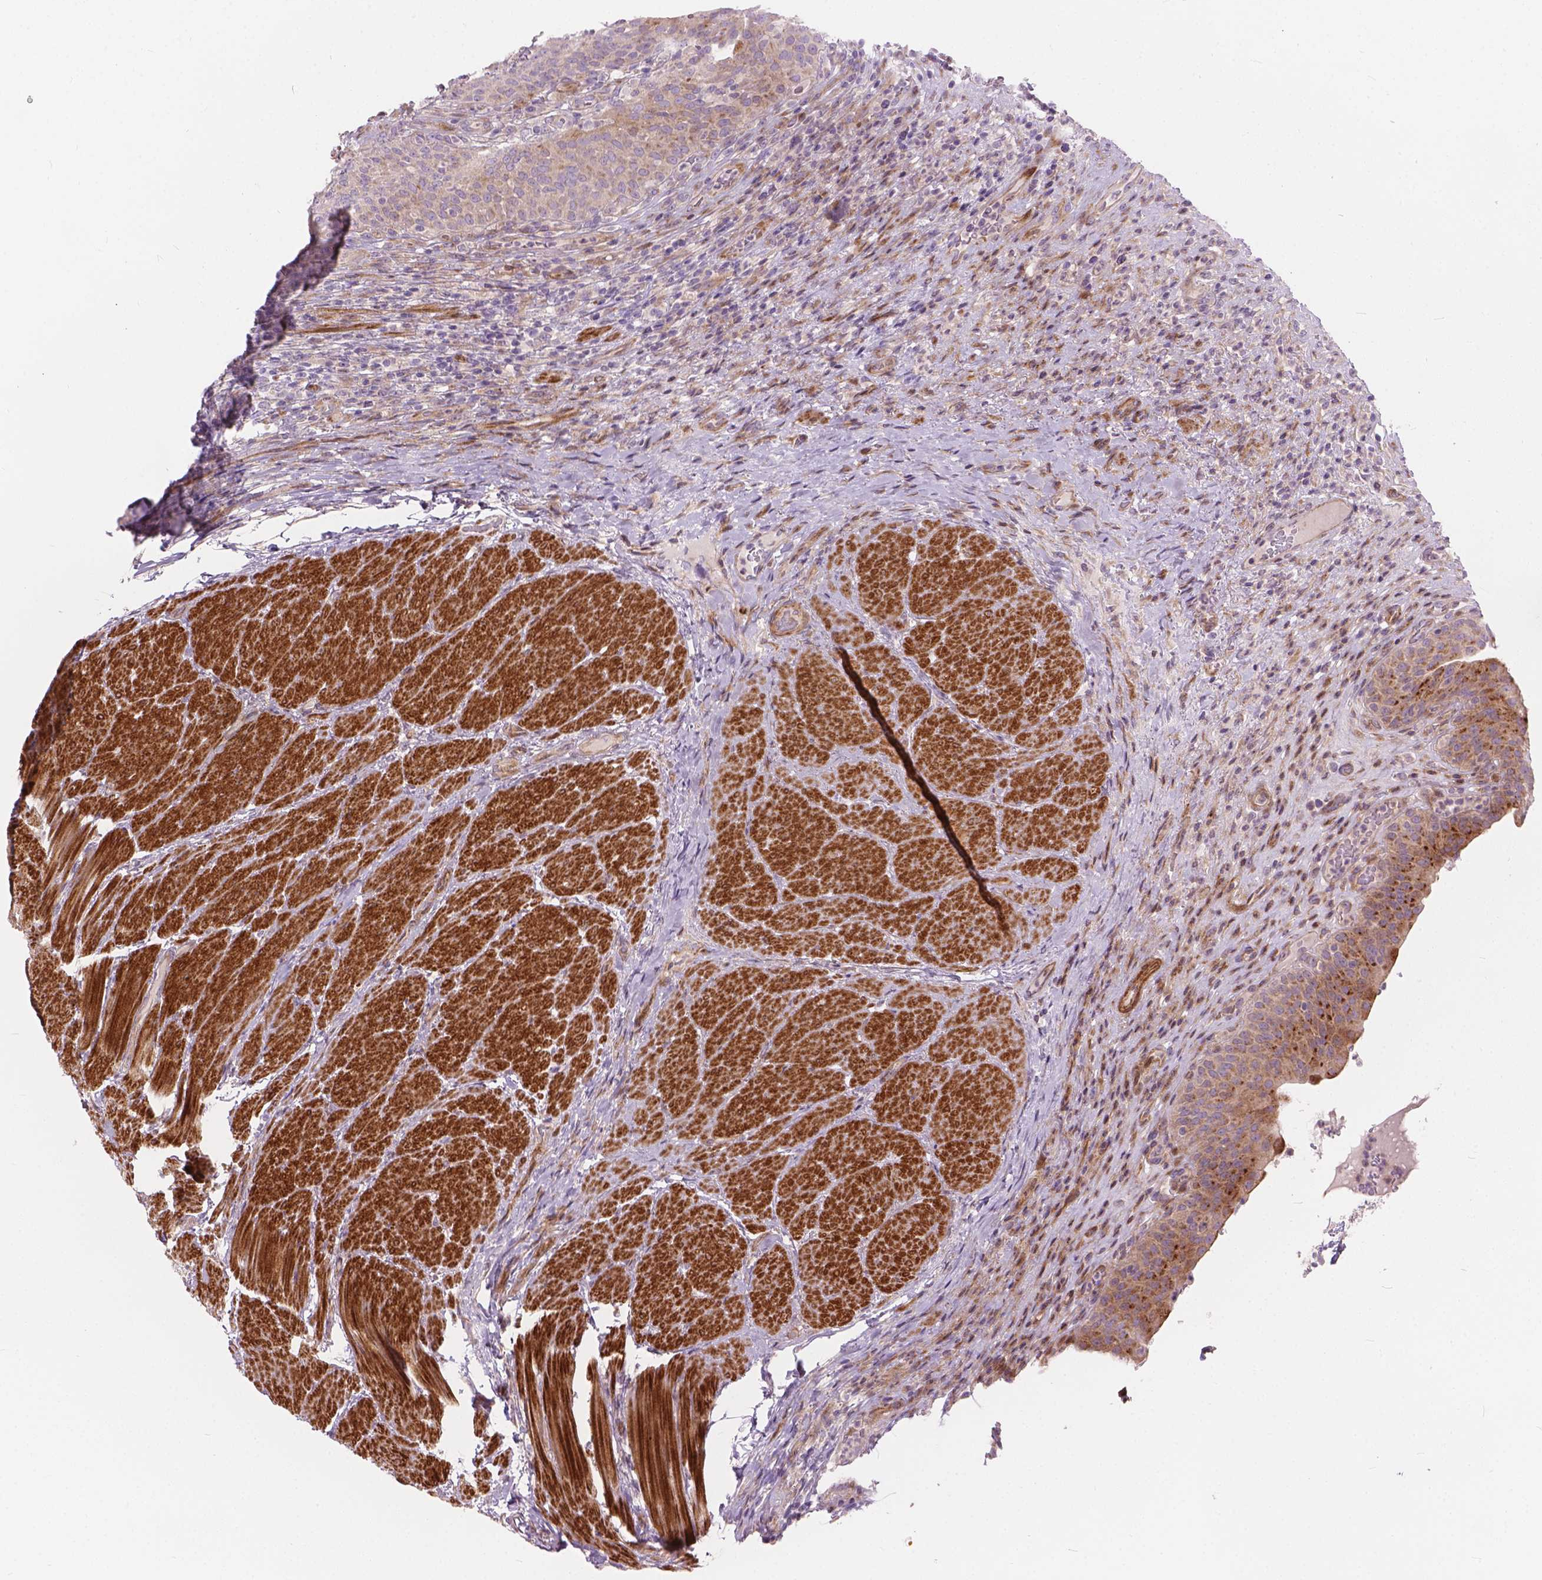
{"staining": {"intensity": "strong", "quantity": "25%-75%", "location": "cytoplasmic/membranous"}, "tissue": "urinary bladder", "cell_type": "Urothelial cells", "image_type": "normal", "snomed": [{"axis": "morphology", "description": "Normal tissue, NOS"}, {"axis": "topography", "description": "Urinary bladder"}, {"axis": "topography", "description": "Peripheral nerve tissue"}], "caption": "The micrograph displays immunohistochemical staining of benign urinary bladder. There is strong cytoplasmic/membranous expression is present in about 25%-75% of urothelial cells.", "gene": "MORN1", "patient": {"sex": "male", "age": 66}}